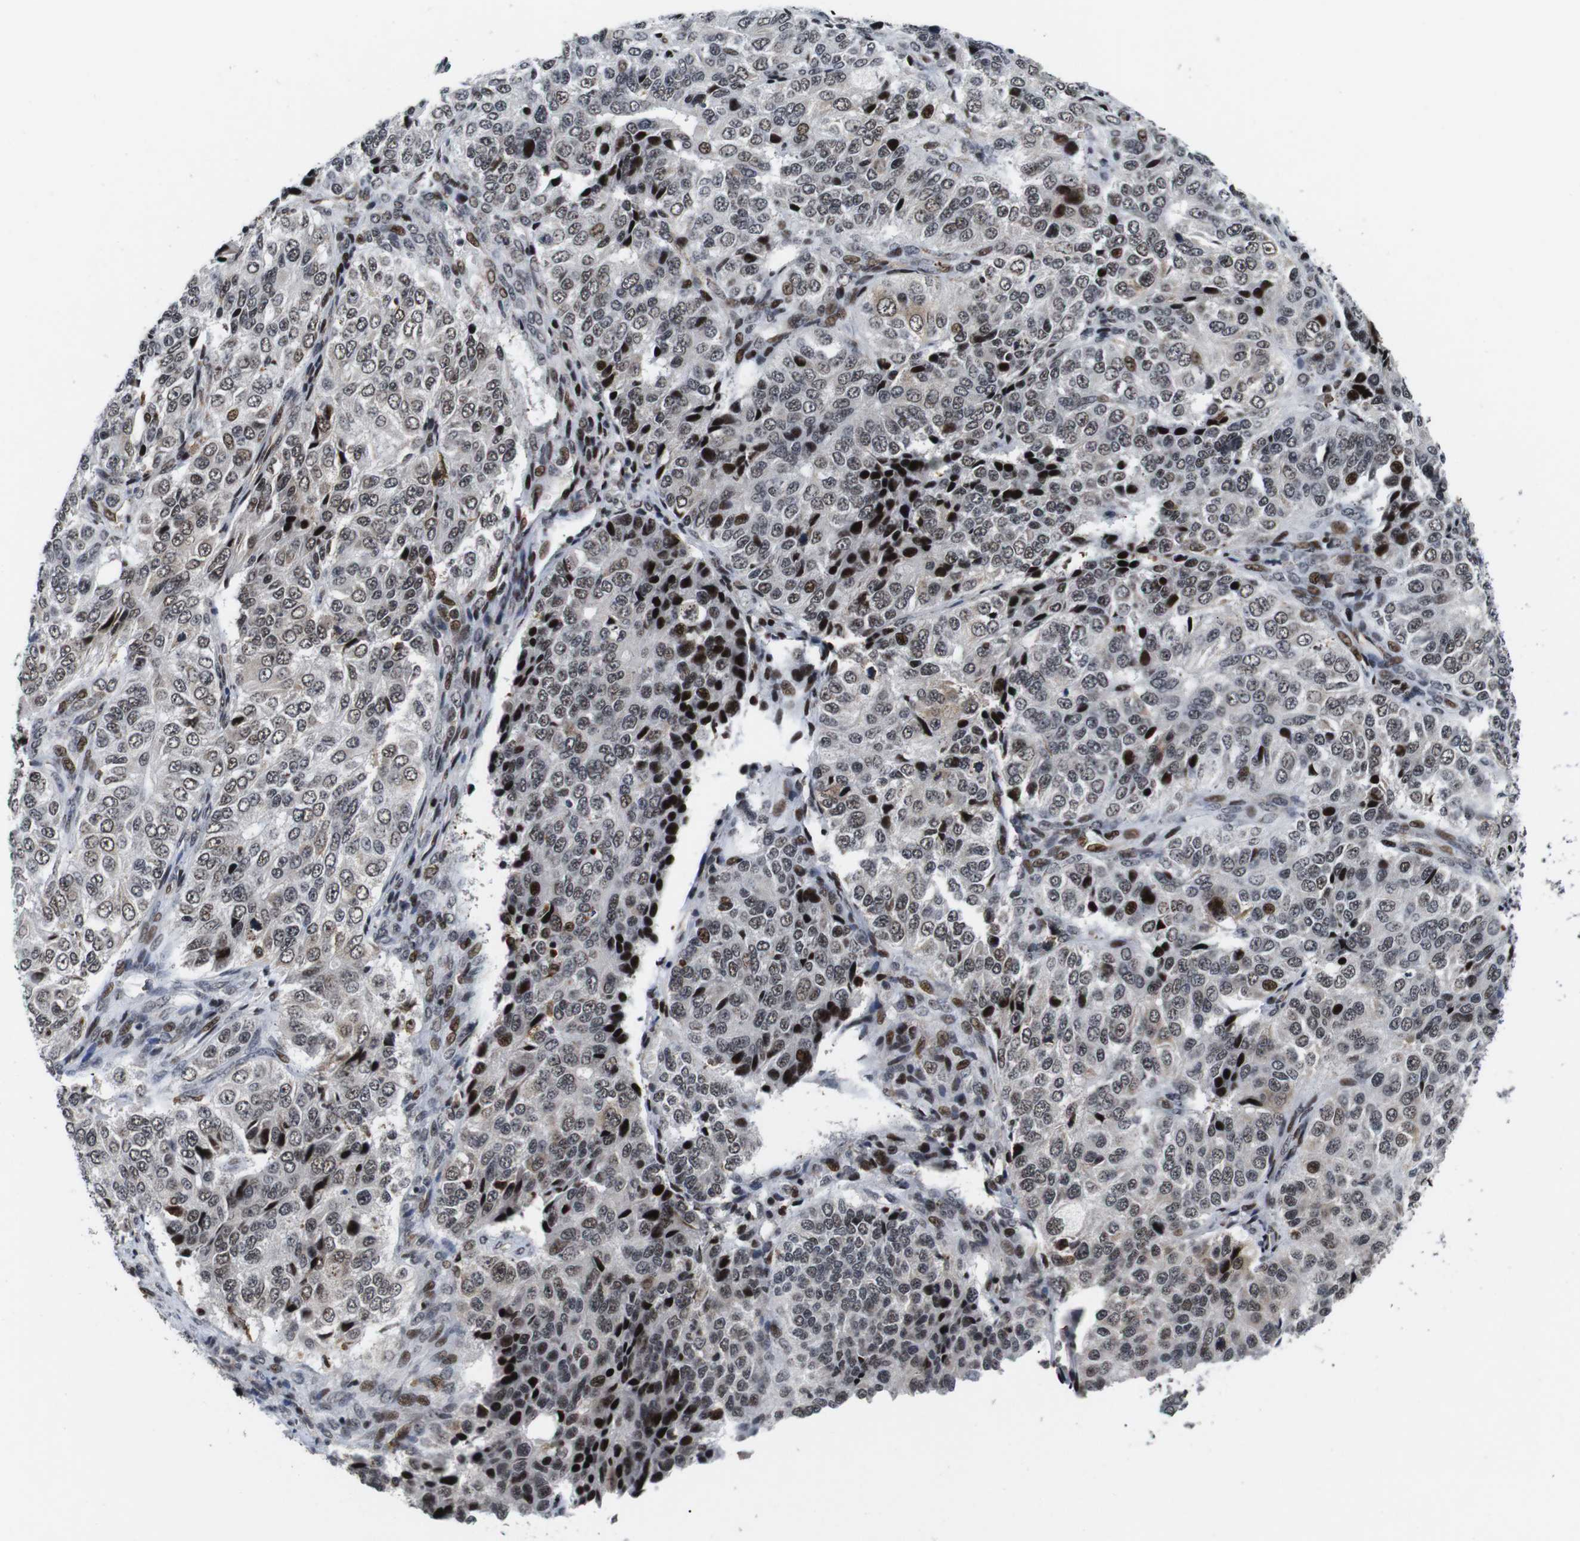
{"staining": {"intensity": "weak", "quantity": ">75%", "location": "cytoplasmic/membranous,nuclear"}, "tissue": "ovarian cancer", "cell_type": "Tumor cells", "image_type": "cancer", "snomed": [{"axis": "morphology", "description": "Carcinoma, endometroid"}, {"axis": "topography", "description": "Ovary"}], "caption": "Approximately >75% of tumor cells in human endometroid carcinoma (ovarian) exhibit weak cytoplasmic/membranous and nuclear protein expression as visualized by brown immunohistochemical staining.", "gene": "EIF4G1", "patient": {"sex": "female", "age": 51}}